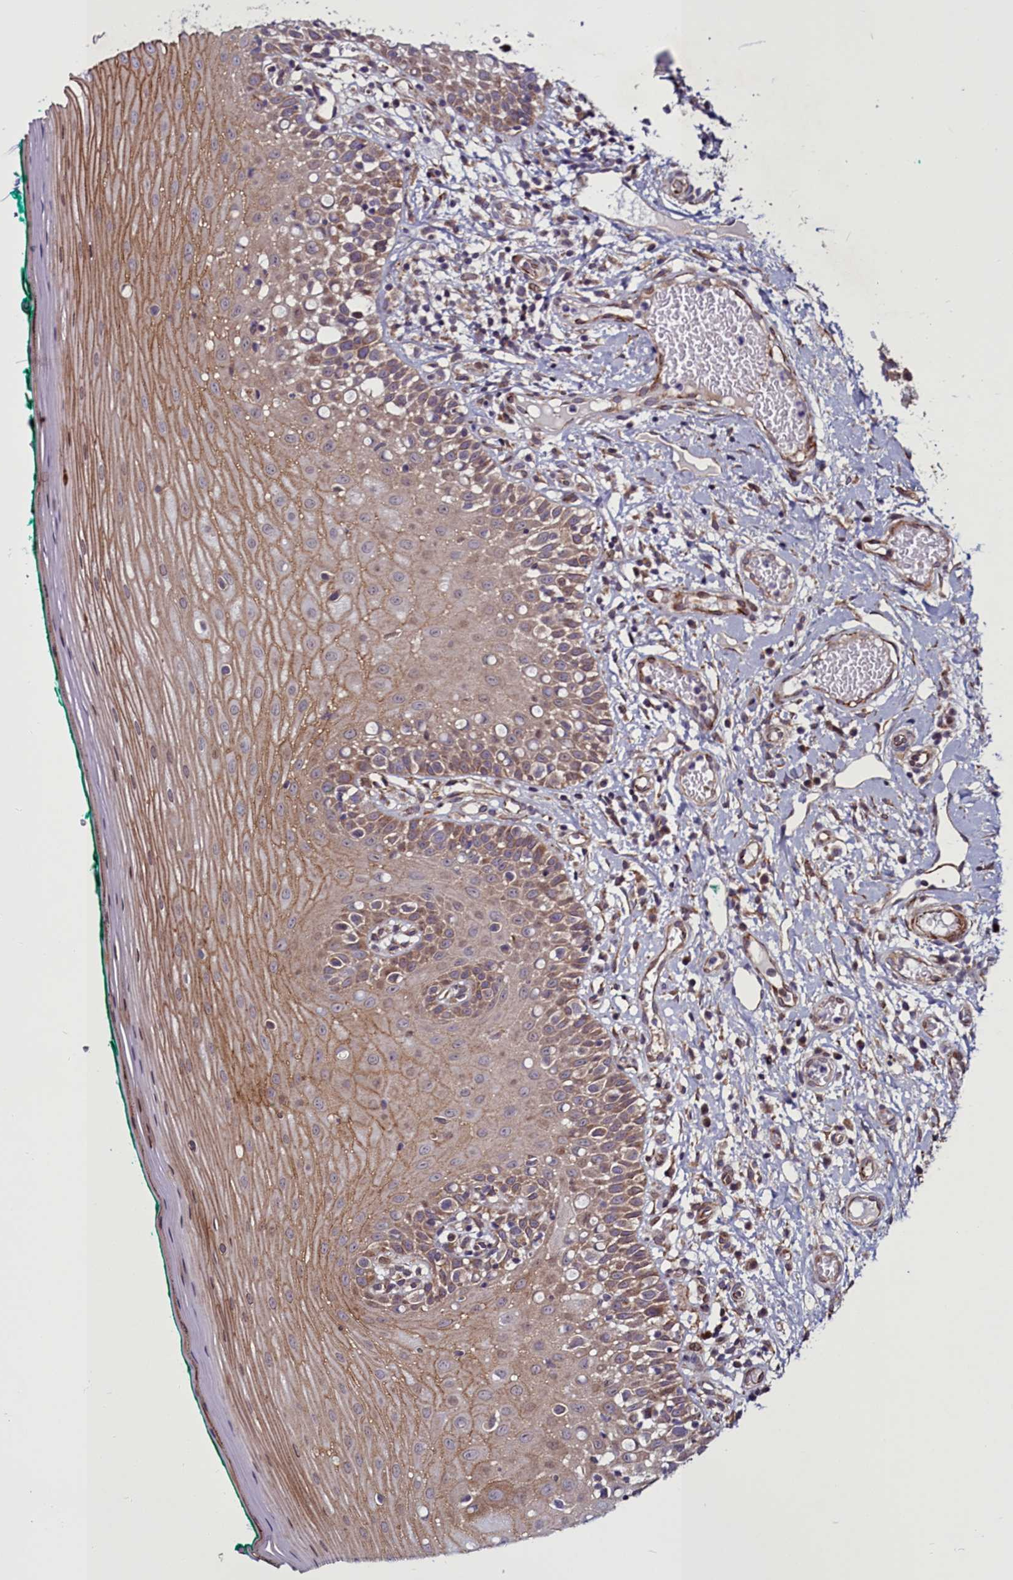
{"staining": {"intensity": "moderate", "quantity": ">75%", "location": "cytoplasmic/membranous,nuclear"}, "tissue": "oral mucosa", "cell_type": "Squamous epithelial cells", "image_type": "normal", "snomed": [{"axis": "morphology", "description": "Normal tissue, NOS"}, {"axis": "topography", "description": "Oral tissue"}], "caption": "The micrograph shows immunohistochemical staining of benign oral mucosa. There is moderate cytoplasmic/membranous,nuclear expression is appreciated in approximately >75% of squamous epithelial cells. (DAB (3,3'-diaminobenzidine) = brown stain, brightfield microscopy at high magnification).", "gene": "MCRIP1", "patient": {"sex": "female", "age": 83}}